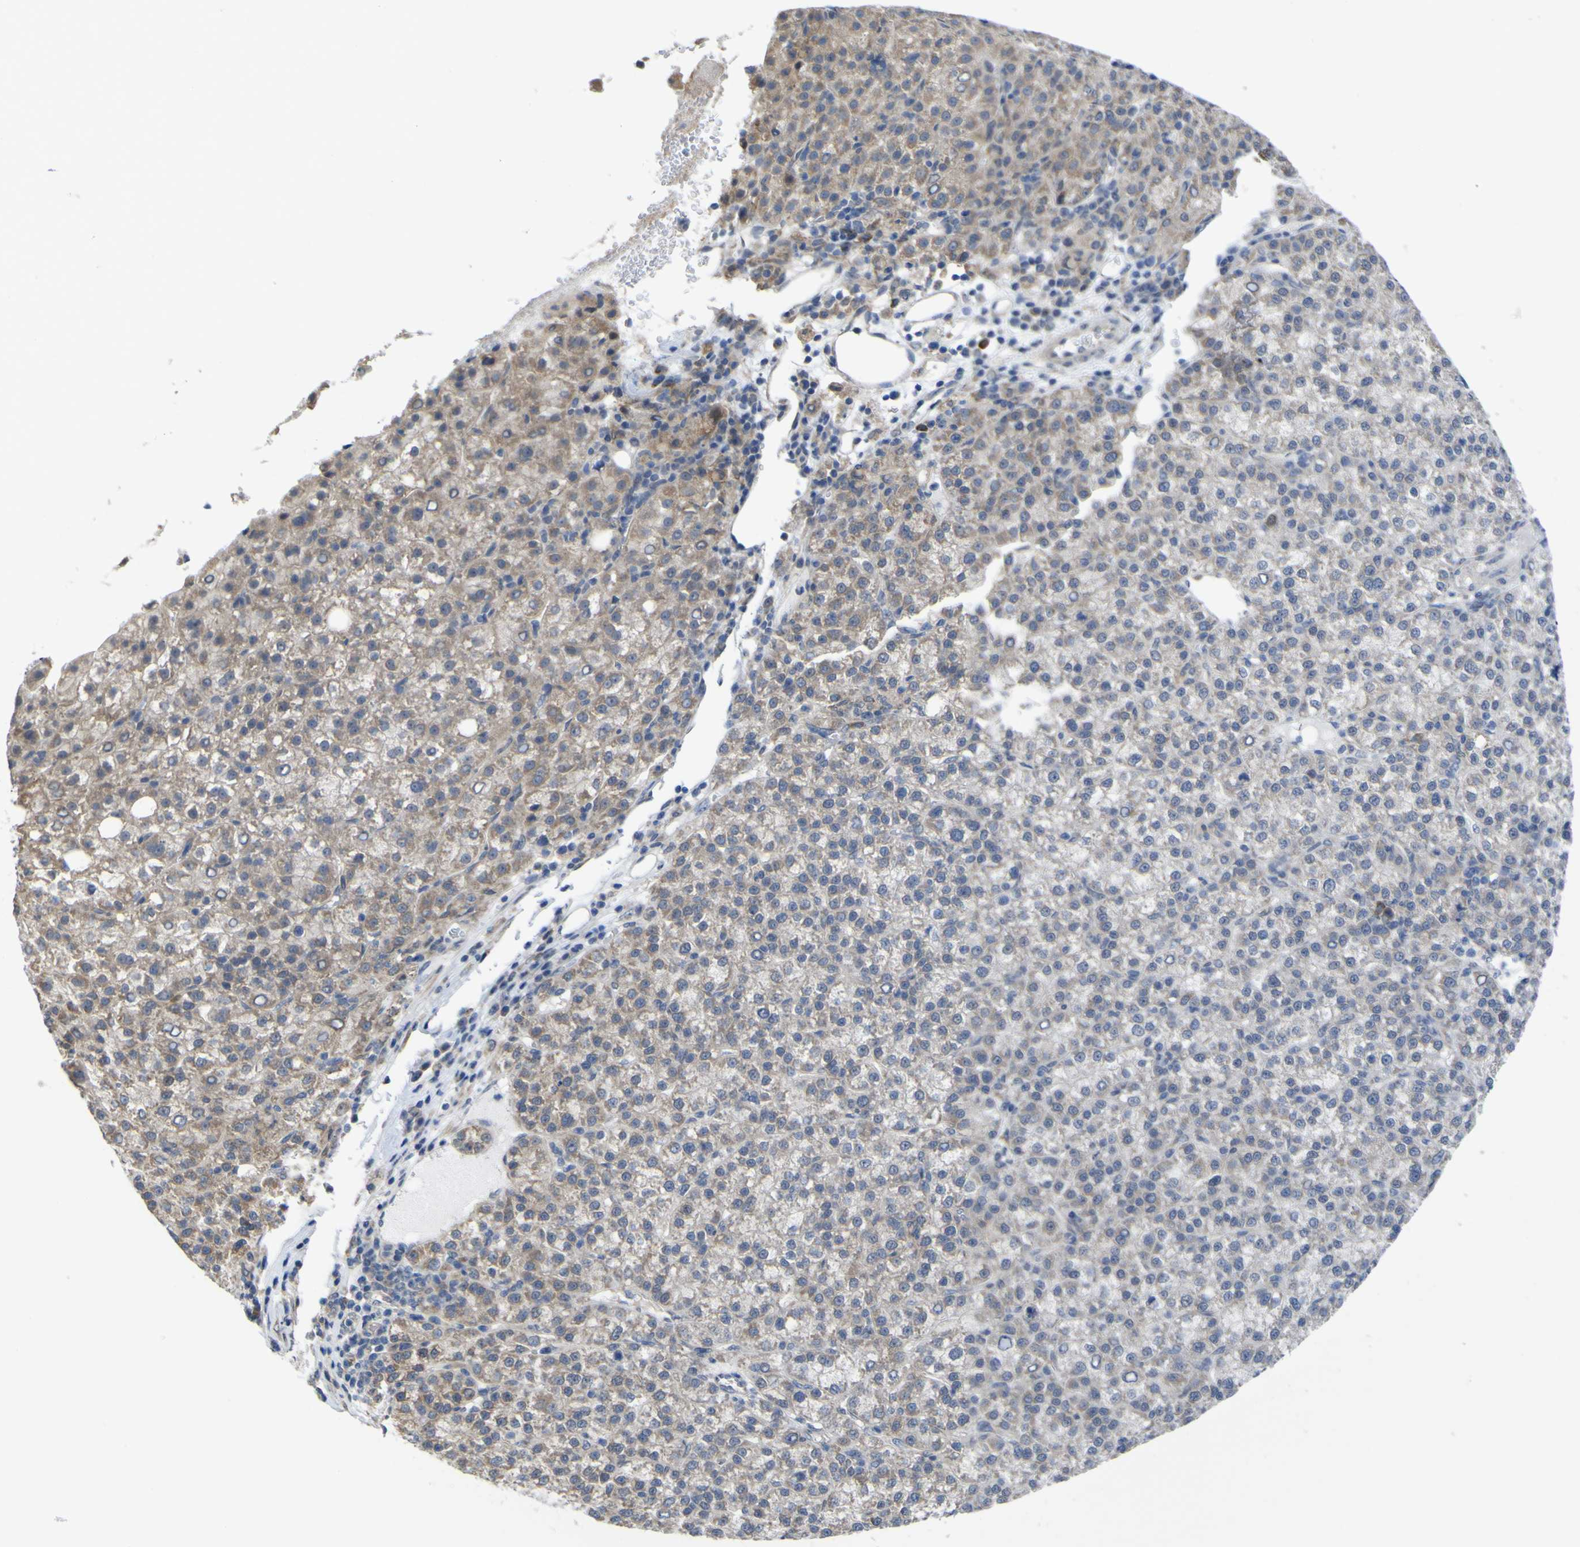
{"staining": {"intensity": "weak", "quantity": "25%-75%", "location": "cytoplasmic/membranous"}, "tissue": "liver cancer", "cell_type": "Tumor cells", "image_type": "cancer", "snomed": [{"axis": "morphology", "description": "Carcinoma, Hepatocellular, NOS"}, {"axis": "topography", "description": "Liver"}], "caption": "The image displays a brown stain indicating the presence of a protein in the cytoplasmic/membranous of tumor cells in hepatocellular carcinoma (liver).", "gene": "TNFRSF11A", "patient": {"sex": "female", "age": 58}}